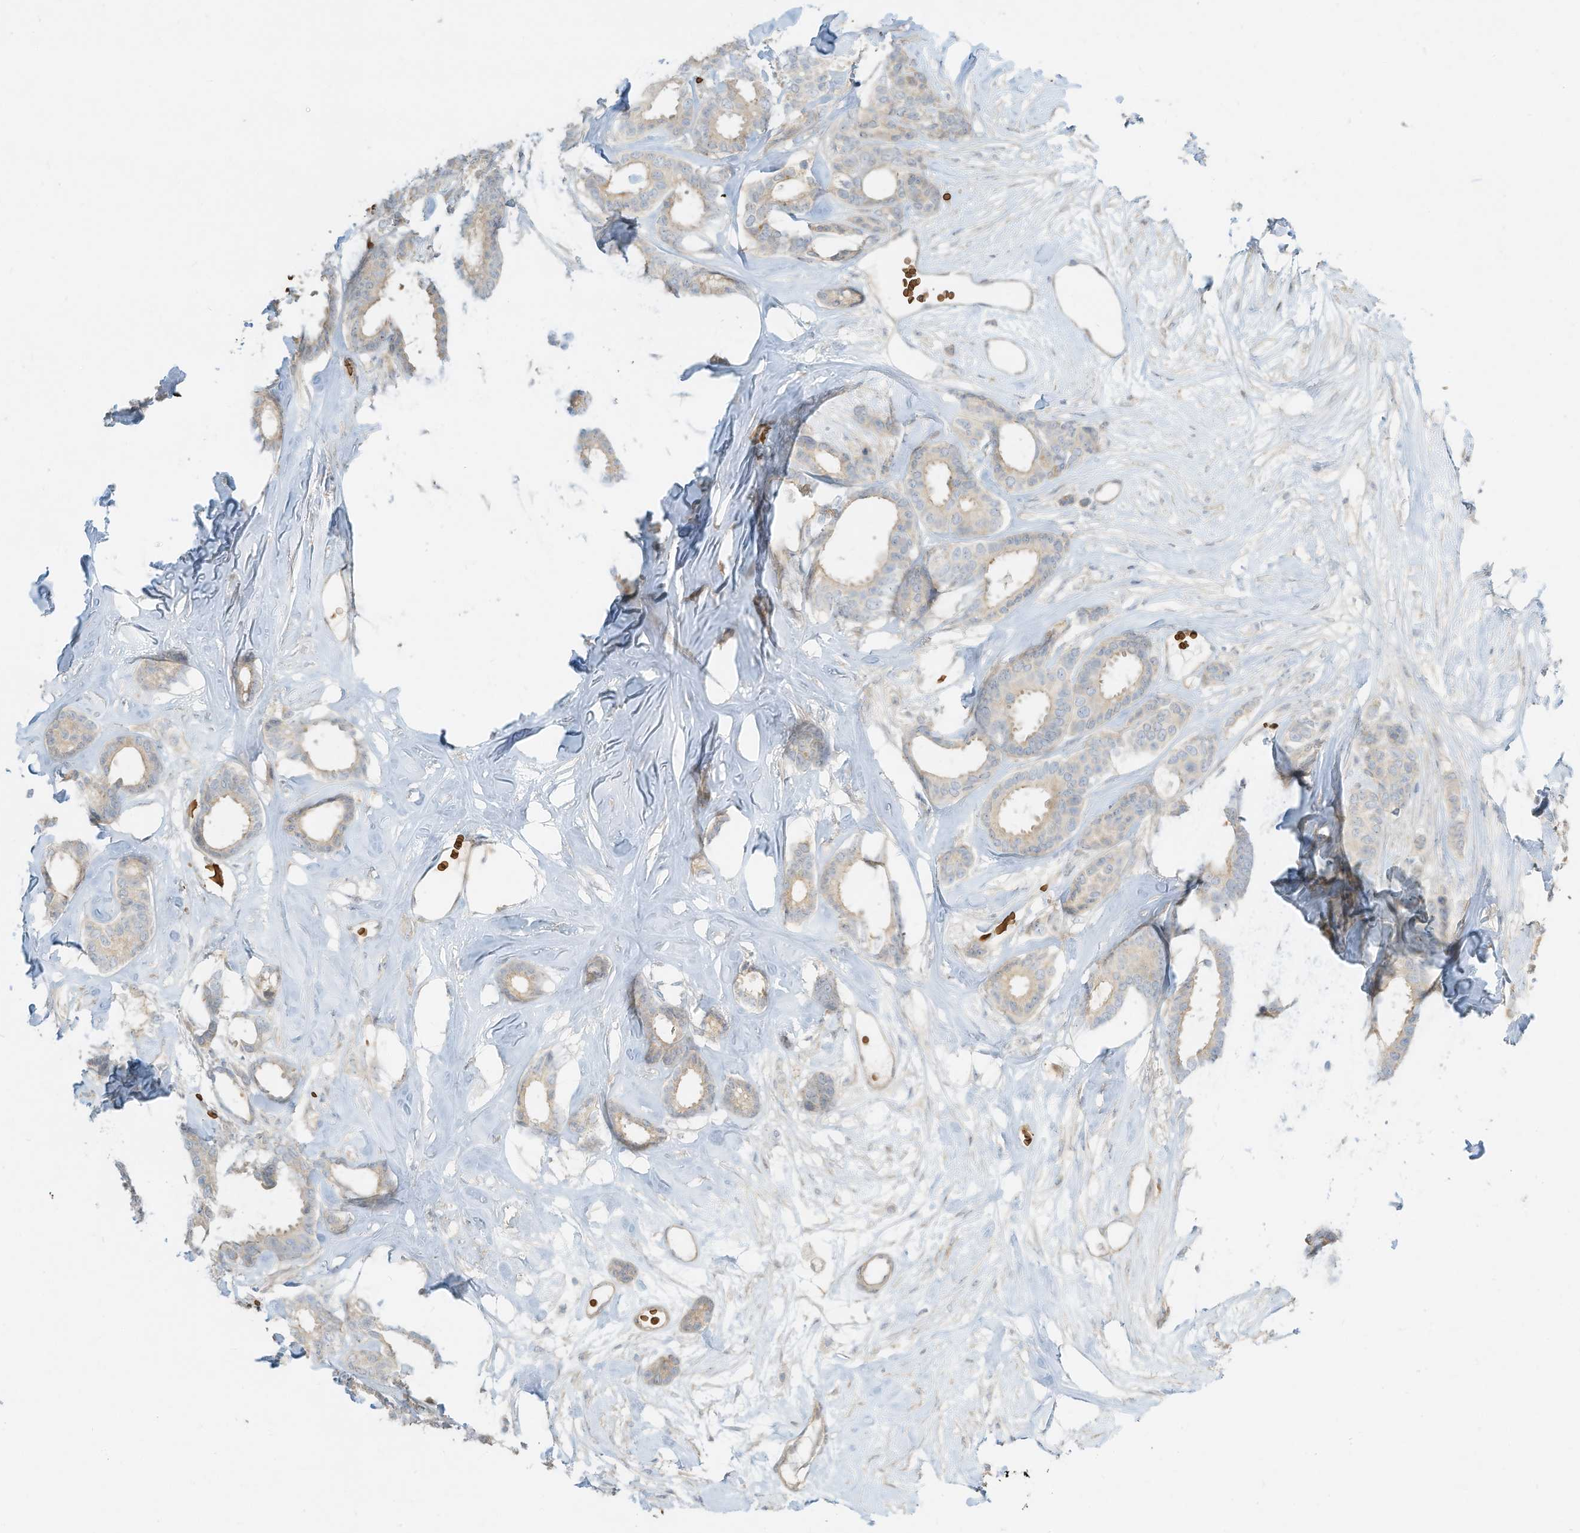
{"staining": {"intensity": "weak", "quantity": "<25%", "location": "cytoplasmic/membranous"}, "tissue": "breast cancer", "cell_type": "Tumor cells", "image_type": "cancer", "snomed": [{"axis": "morphology", "description": "Duct carcinoma"}, {"axis": "topography", "description": "Breast"}], "caption": "IHC of breast infiltrating ductal carcinoma shows no positivity in tumor cells. Brightfield microscopy of immunohistochemistry stained with DAB (3,3'-diaminobenzidine) (brown) and hematoxylin (blue), captured at high magnification.", "gene": "OFD1", "patient": {"sex": "female", "age": 87}}